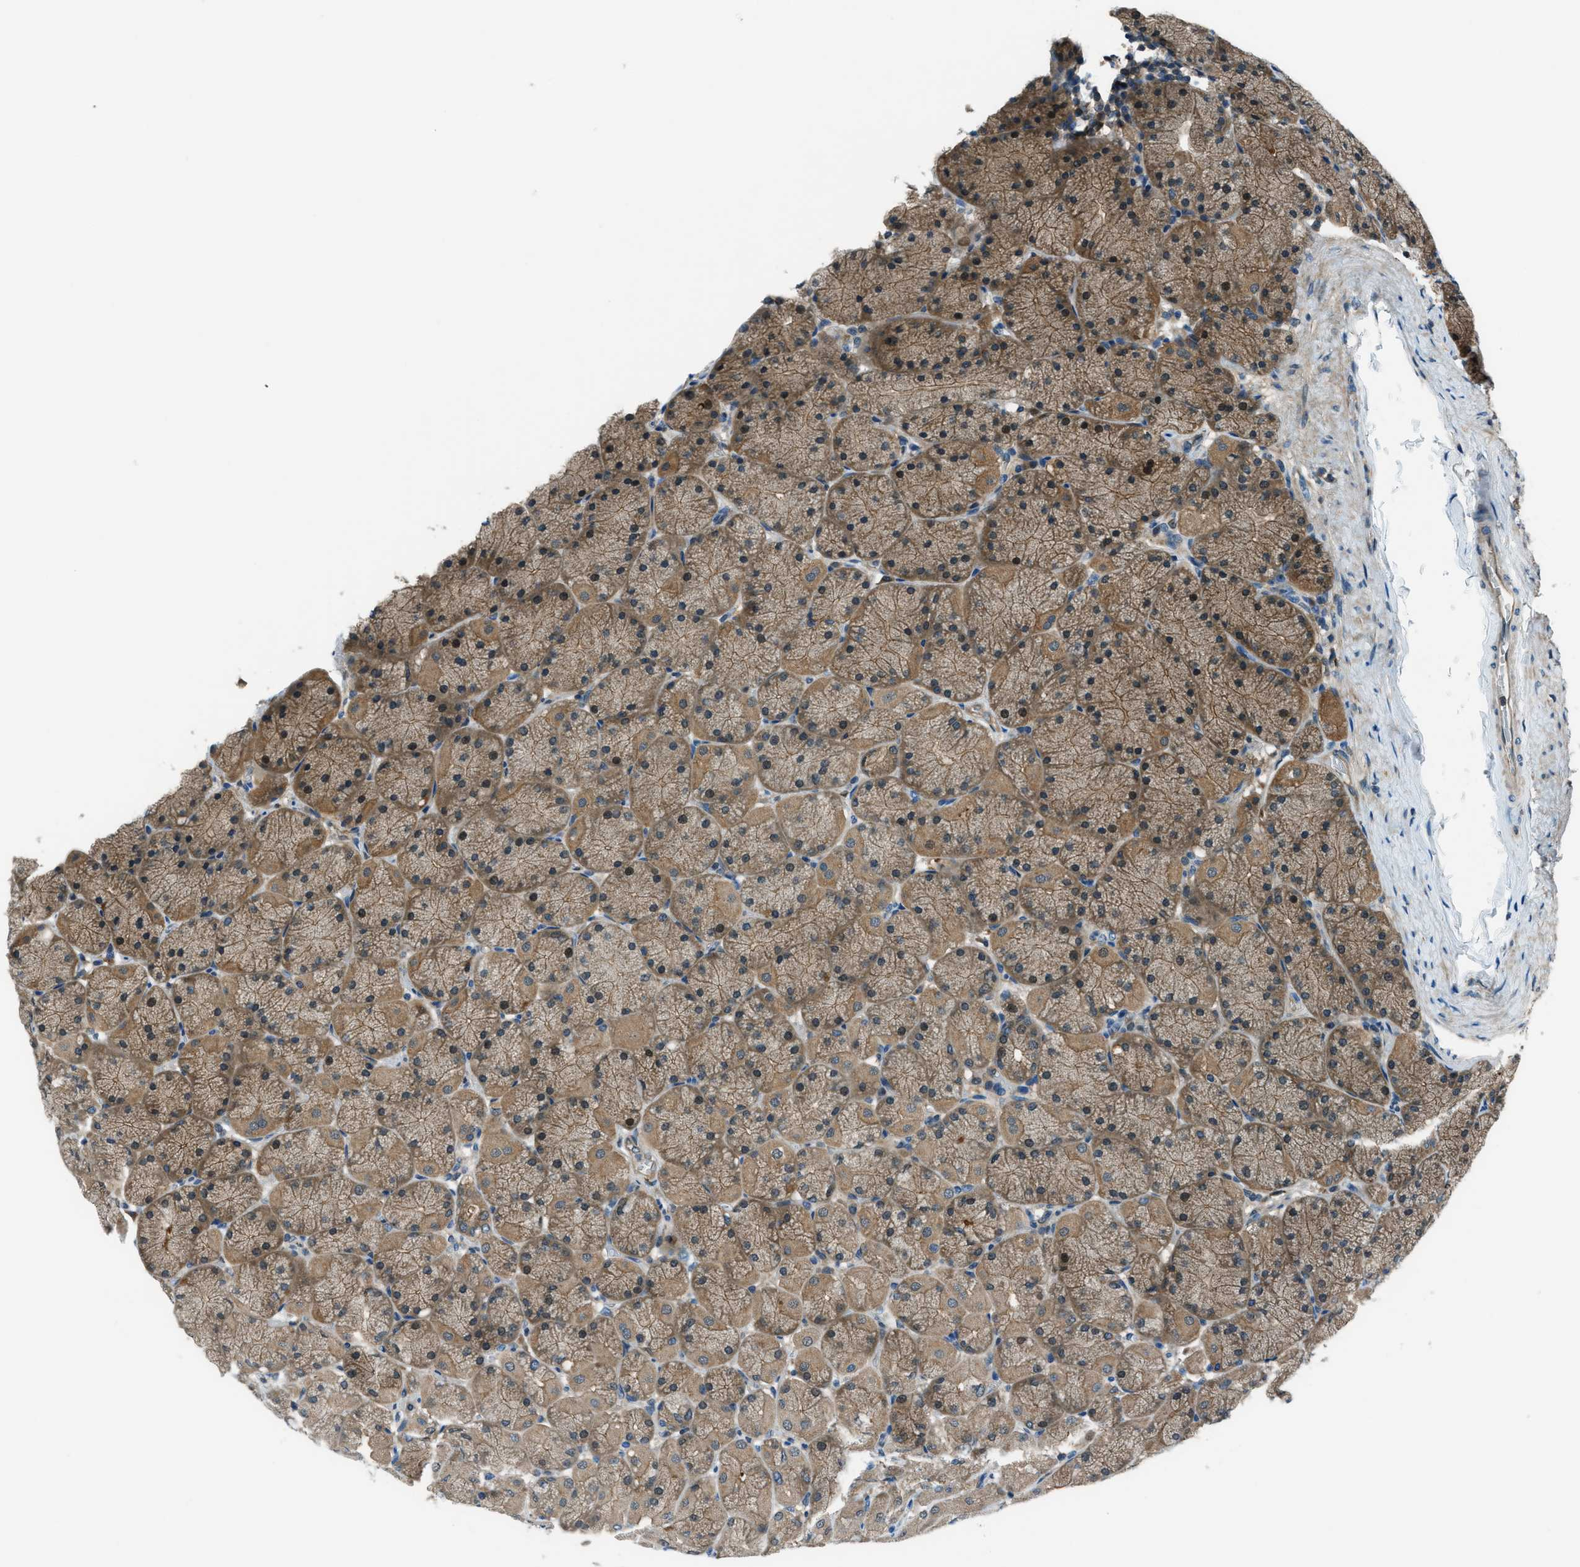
{"staining": {"intensity": "moderate", "quantity": ">75%", "location": "cytoplasmic/membranous"}, "tissue": "stomach", "cell_type": "Glandular cells", "image_type": "normal", "snomed": [{"axis": "morphology", "description": "Normal tissue, NOS"}, {"axis": "topography", "description": "Stomach, upper"}], "caption": "DAB immunohistochemical staining of normal human stomach displays moderate cytoplasmic/membranous protein positivity in approximately >75% of glandular cells.", "gene": "HEBP2", "patient": {"sex": "female", "age": 56}}